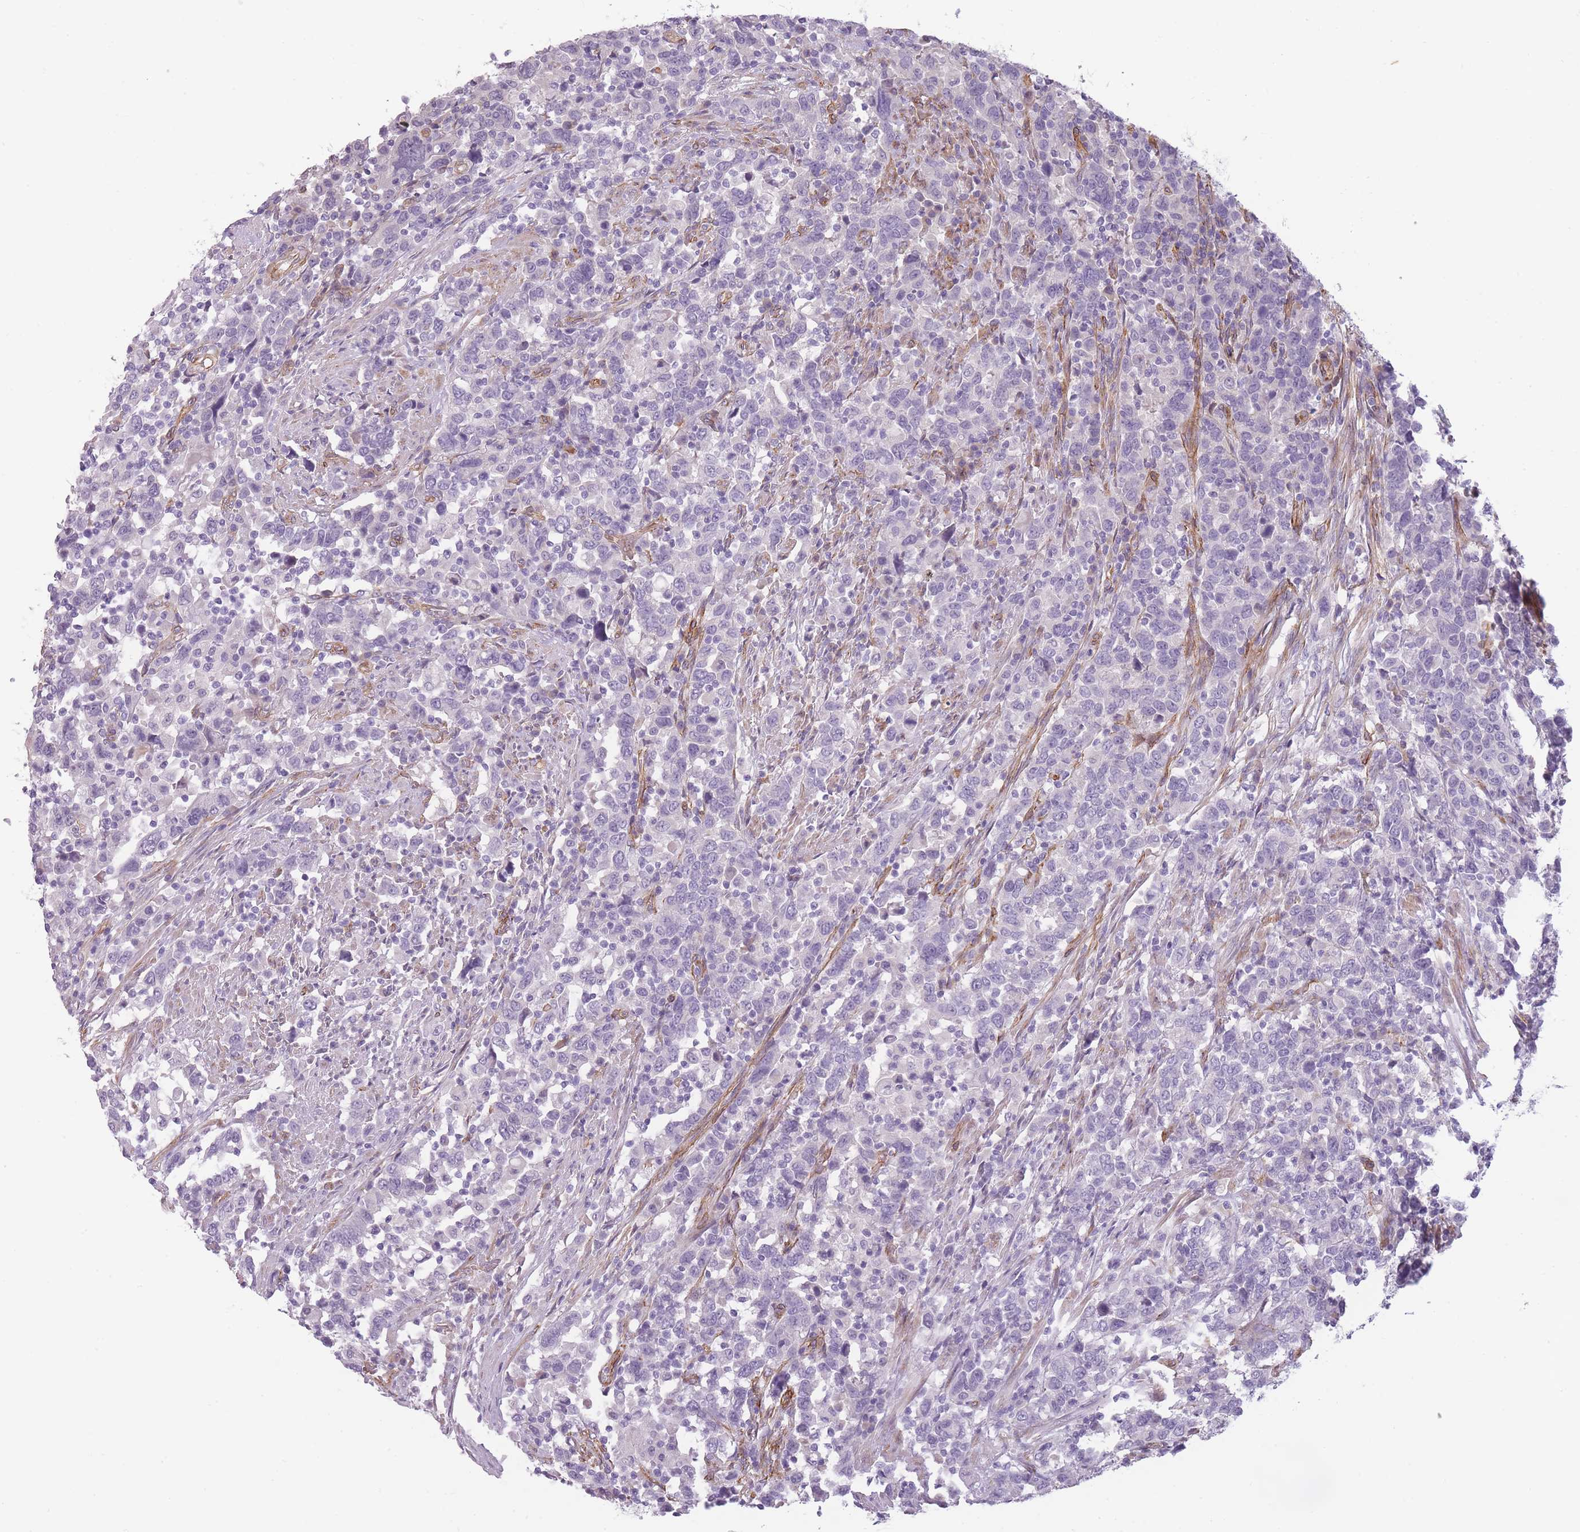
{"staining": {"intensity": "negative", "quantity": "none", "location": "none"}, "tissue": "urothelial cancer", "cell_type": "Tumor cells", "image_type": "cancer", "snomed": [{"axis": "morphology", "description": "Urothelial carcinoma, High grade"}, {"axis": "topography", "description": "Urinary bladder"}], "caption": "Human urothelial carcinoma (high-grade) stained for a protein using IHC demonstrates no positivity in tumor cells.", "gene": "OR6B3", "patient": {"sex": "male", "age": 61}}